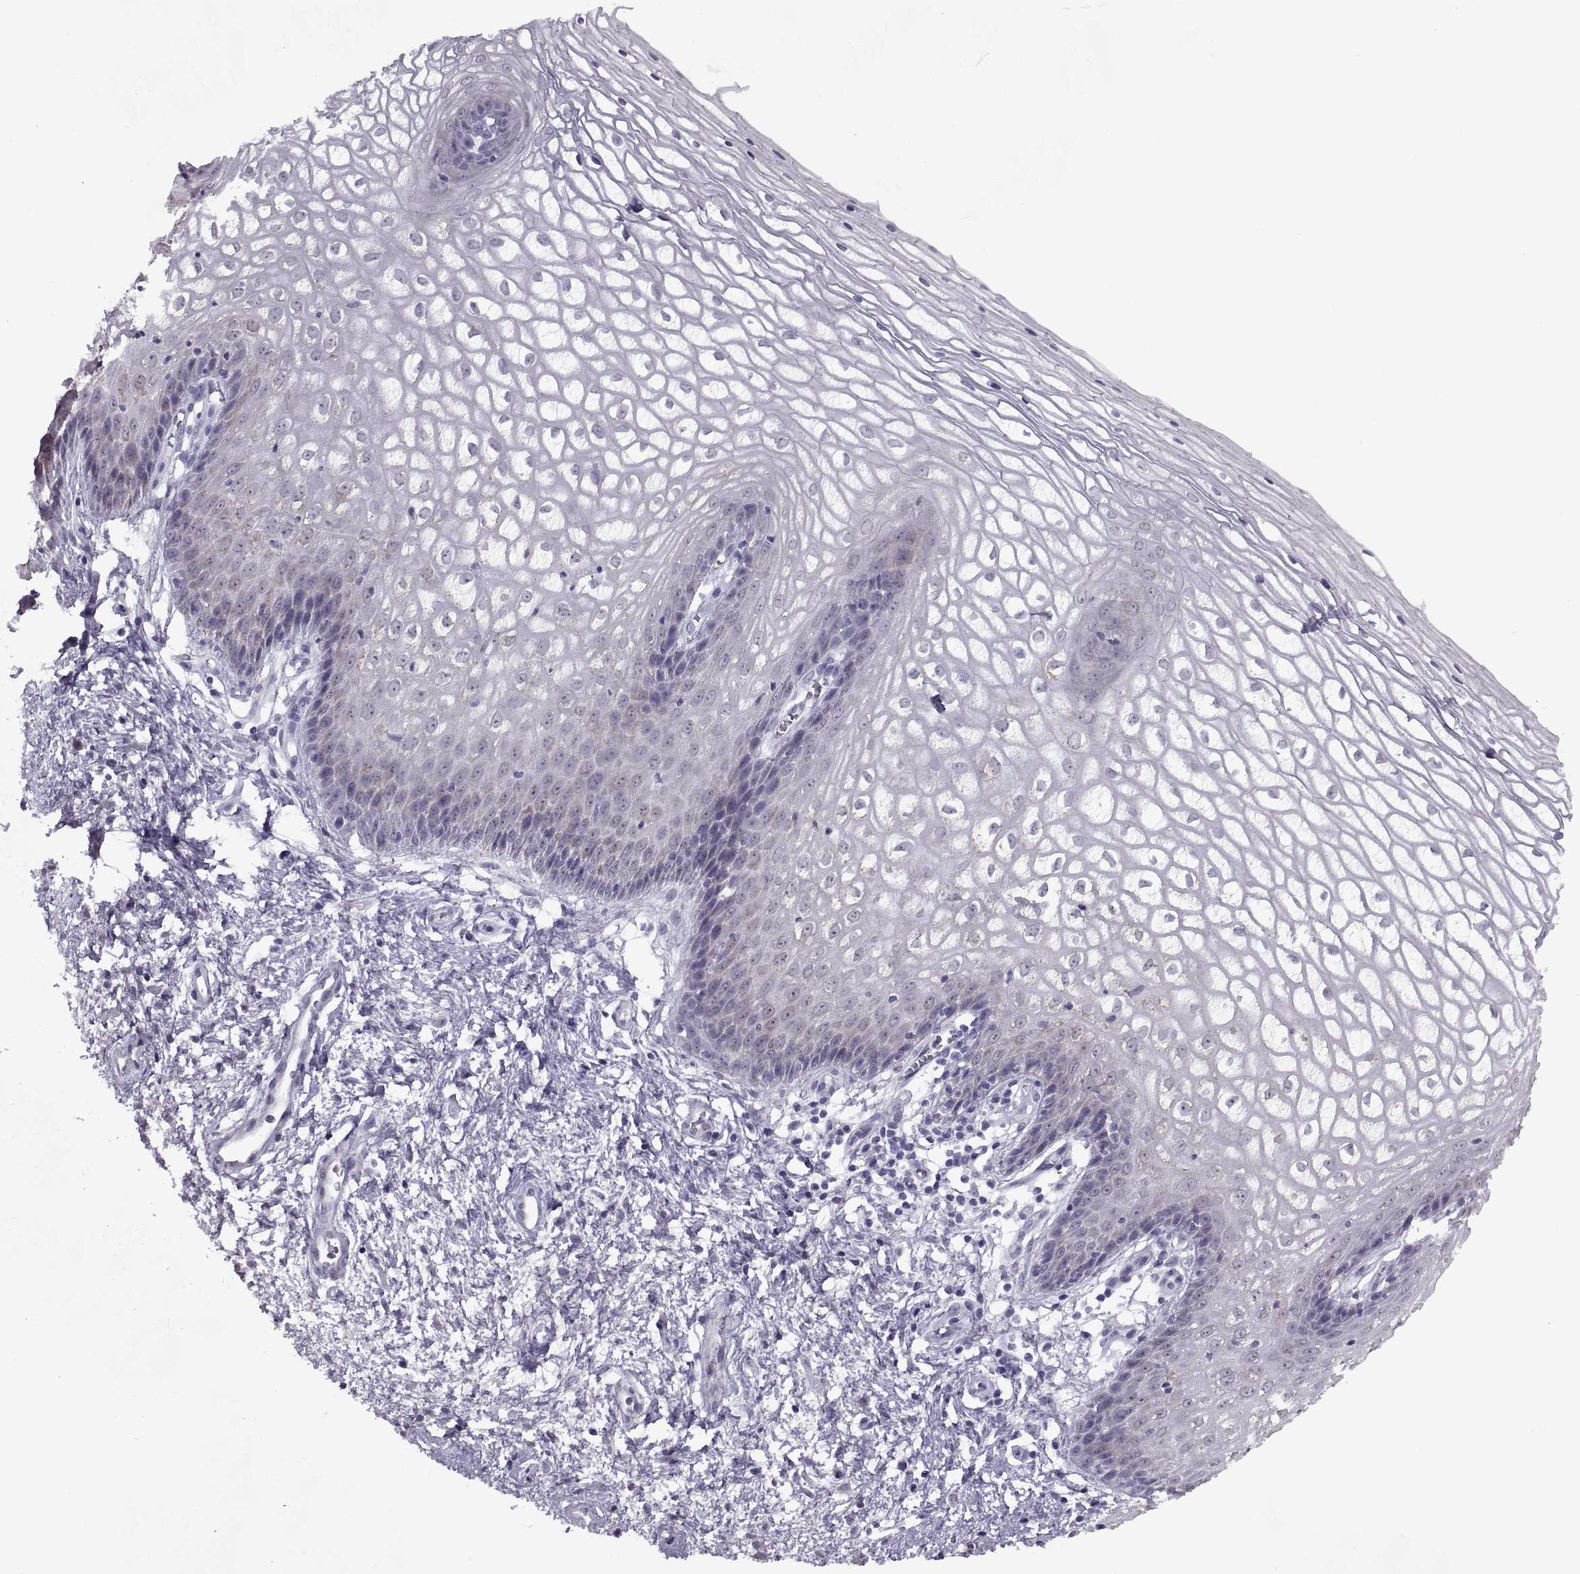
{"staining": {"intensity": "negative", "quantity": "none", "location": "none"}, "tissue": "vagina", "cell_type": "Squamous epithelial cells", "image_type": "normal", "snomed": [{"axis": "morphology", "description": "Normal tissue, NOS"}, {"axis": "topography", "description": "Vagina"}], "caption": "This is a image of immunohistochemistry staining of benign vagina, which shows no positivity in squamous epithelial cells.", "gene": "ASIC2", "patient": {"sex": "female", "age": 34}}